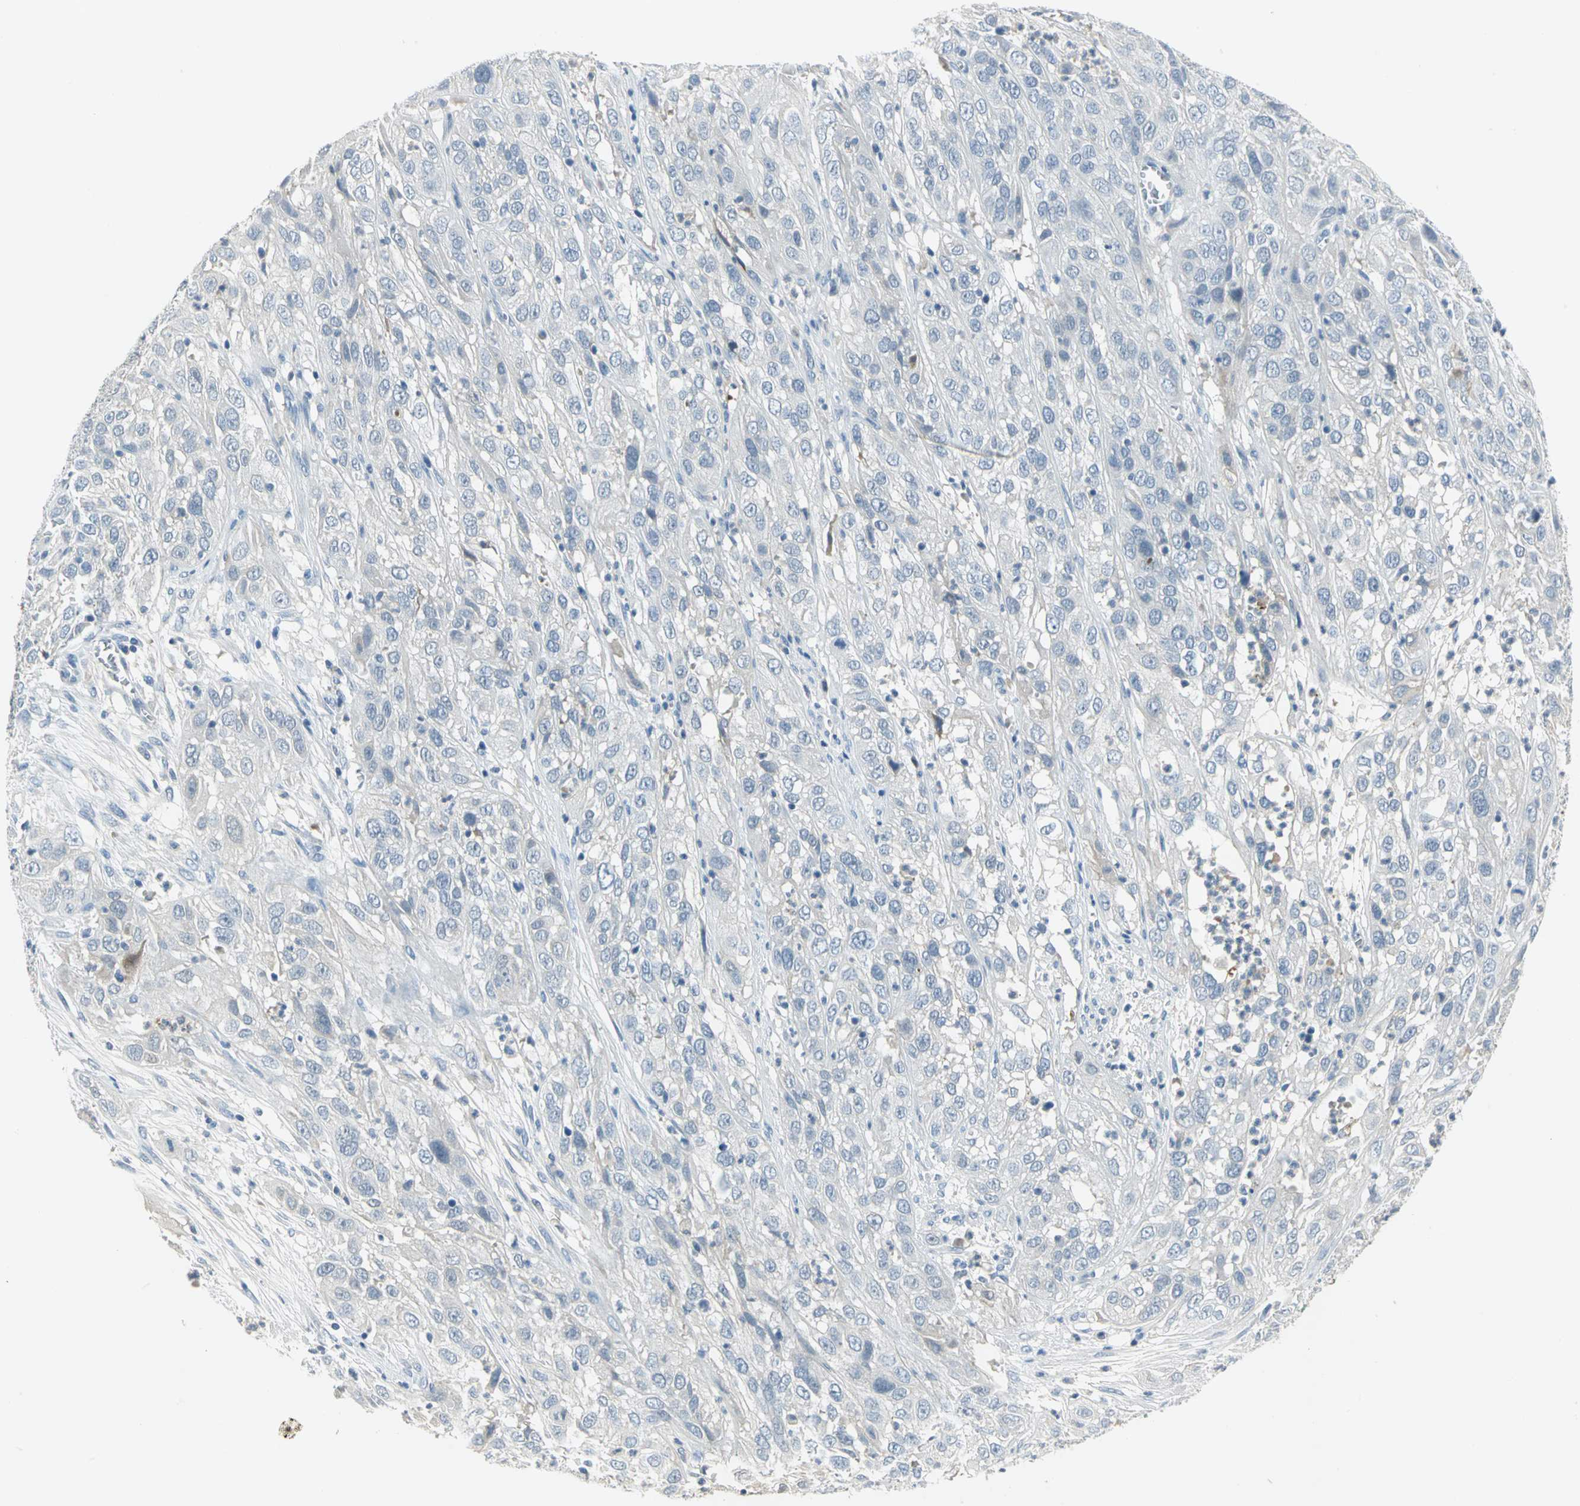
{"staining": {"intensity": "negative", "quantity": "none", "location": "none"}, "tissue": "cervical cancer", "cell_type": "Tumor cells", "image_type": "cancer", "snomed": [{"axis": "morphology", "description": "Squamous cell carcinoma, NOS"}, {"axis": "topography", "description": "Cervix"}], "caption": "Histopathology image shows no protein positivity in tumor cells of squamous cell carcinoma (cervical) tissue.", "gene": "ZIC1", "patient": {"sex": "female", "age": 32}}